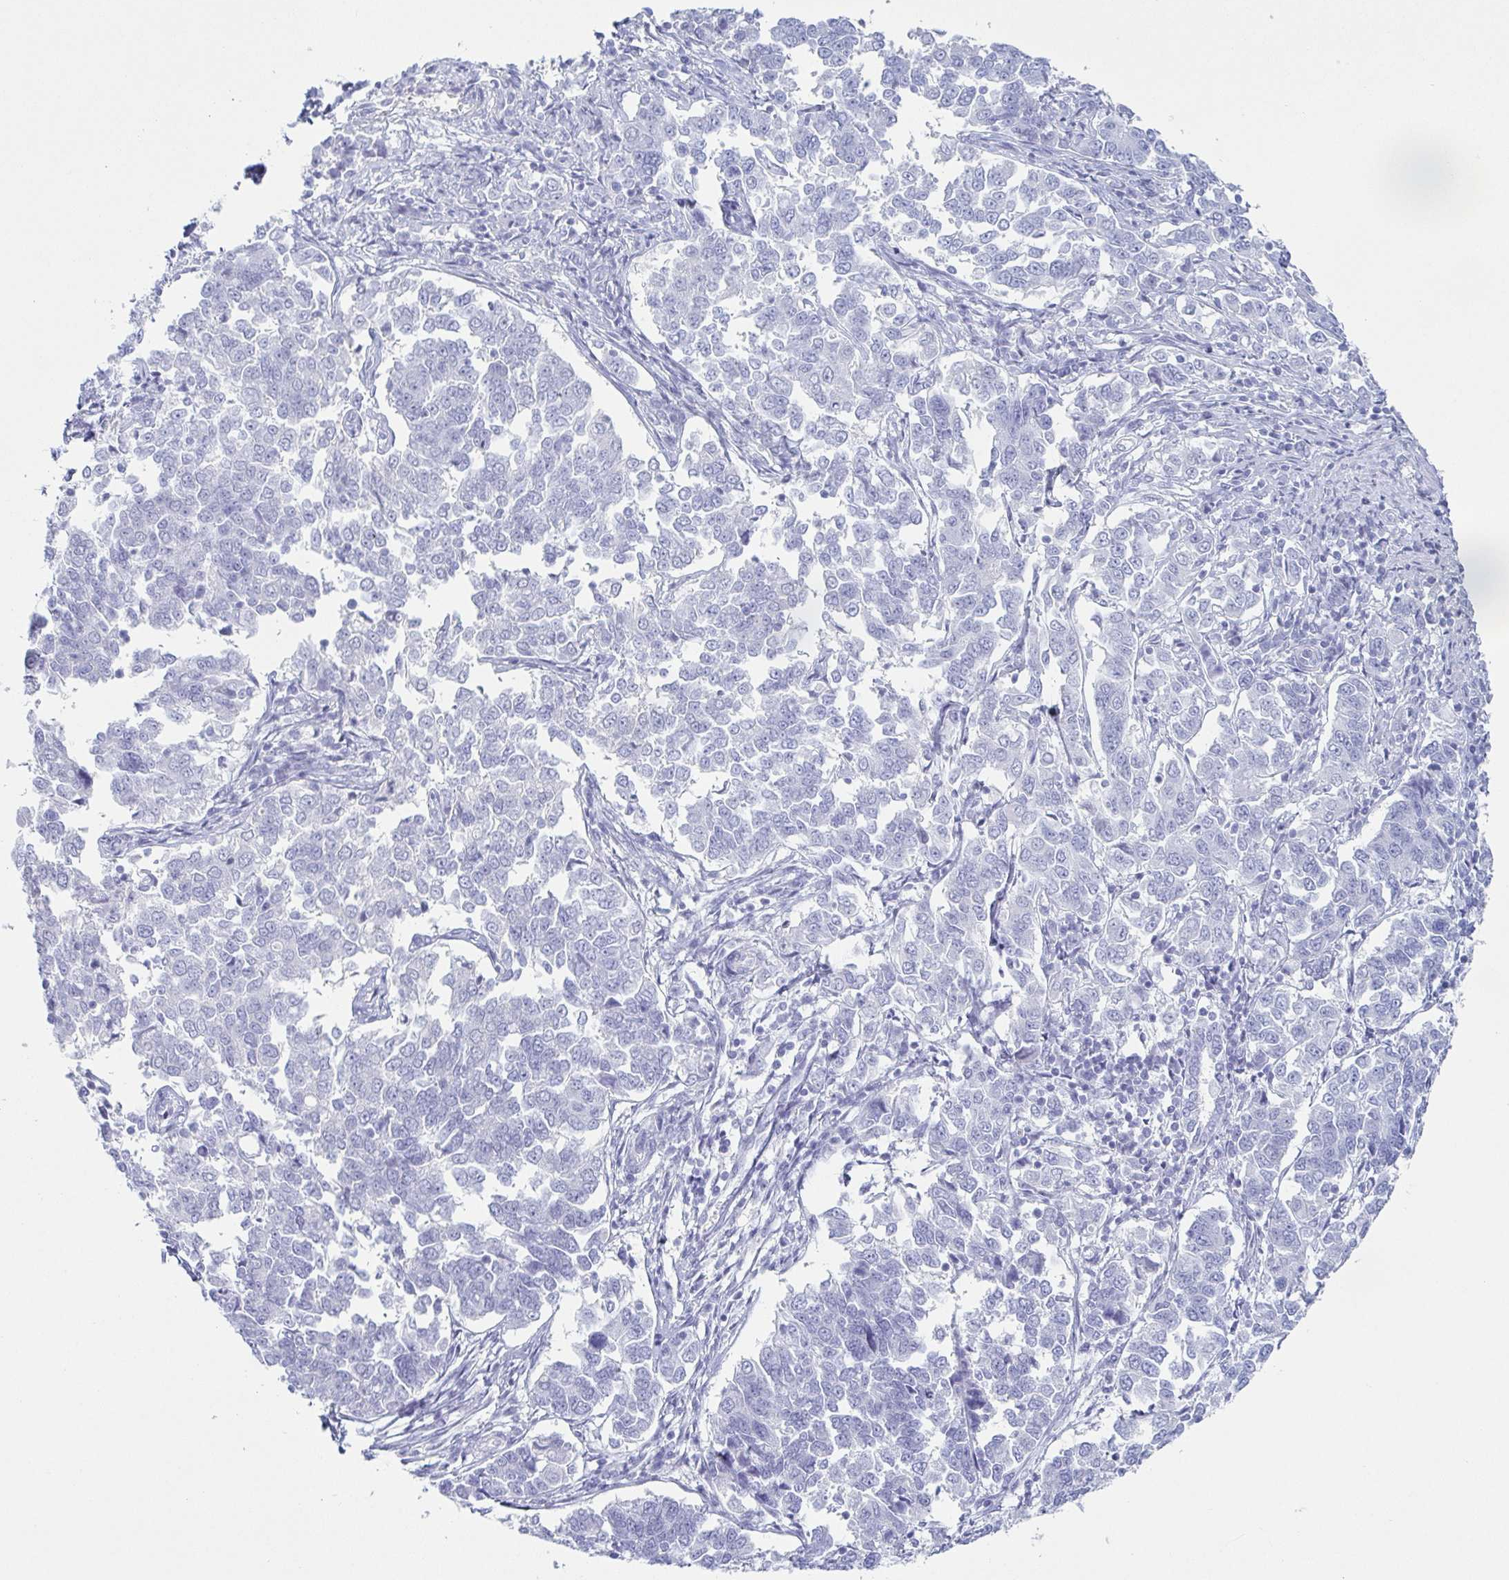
{"staining": {"intensity": "negative", "quantity": "none", "location": "none"}, "tissue": "endometrial cancer", "cell_type": "Tumor cells", "image_type": "cancer", "snomed": [{"axis": "morphology", "description": "Adenocarcinoma, NOS"}, {"axis": "topography", "description": "Endometrium"}], "caption": "Tumor cells show no significant protein staining in endometrial cancer.", "gene": "PRR4", "patient": {"sex": "female", "age": 43}}